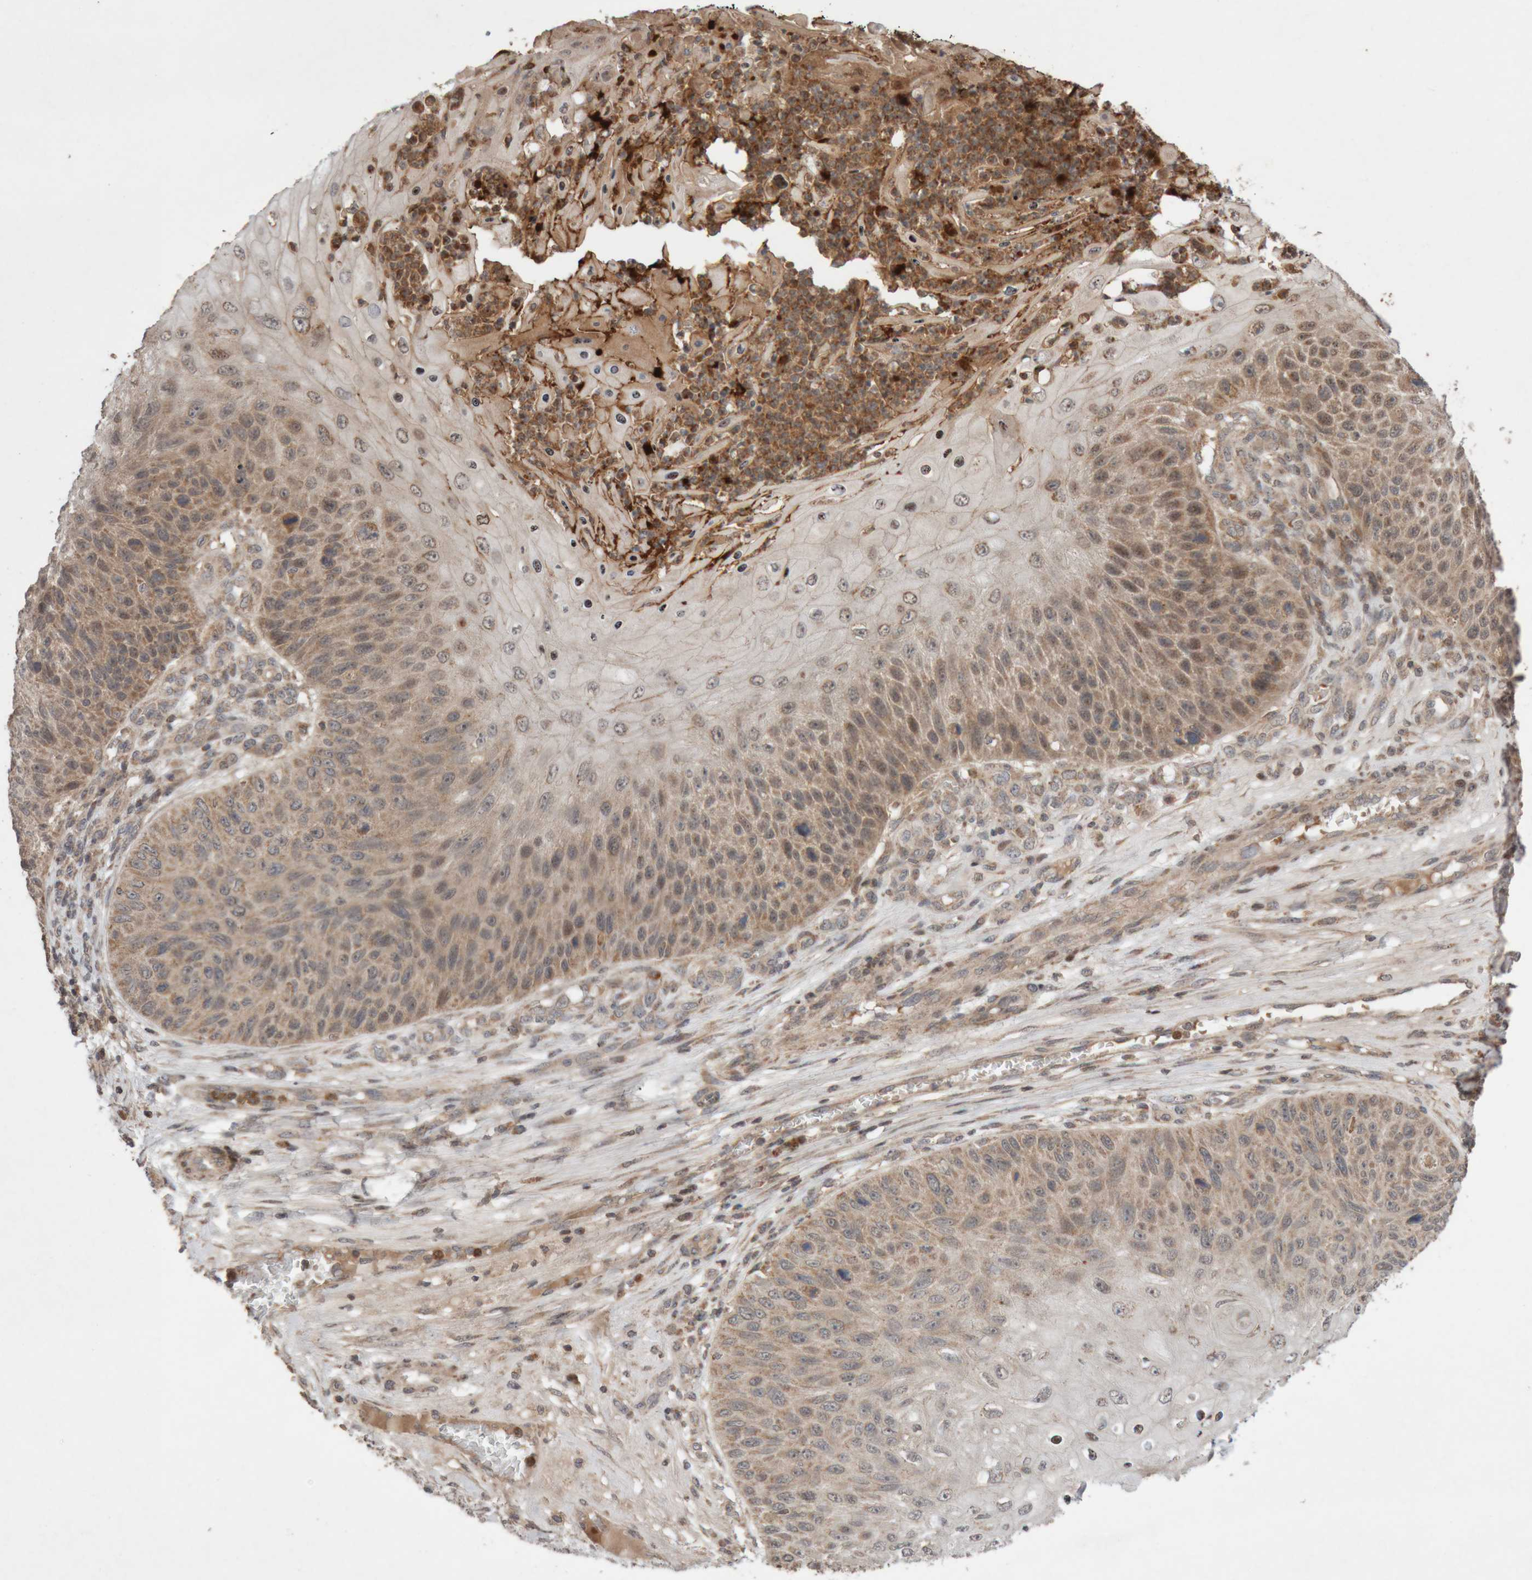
{"staining": {"intensity": "weak", "quantity": ">75%", "location": "cytoplasmic/membranous"}, "tissue": "skin cancer", "cell_type": "Tumor cells", "image_type": "cancer", "snomed": [{"axis": "morphology", "description": "Squamous cell carcinoma, NOS"}, {"axis": "topography", "description": "Skin"}], "caption": "A low amount of weak cytoplasmic/membranous staining is present in approximately >75% of tumor cells in skin cancer (squamous cell carcinoma) tissue.", "gene": "KIF21B", "patient": {"sex": "female", "age": 88}}